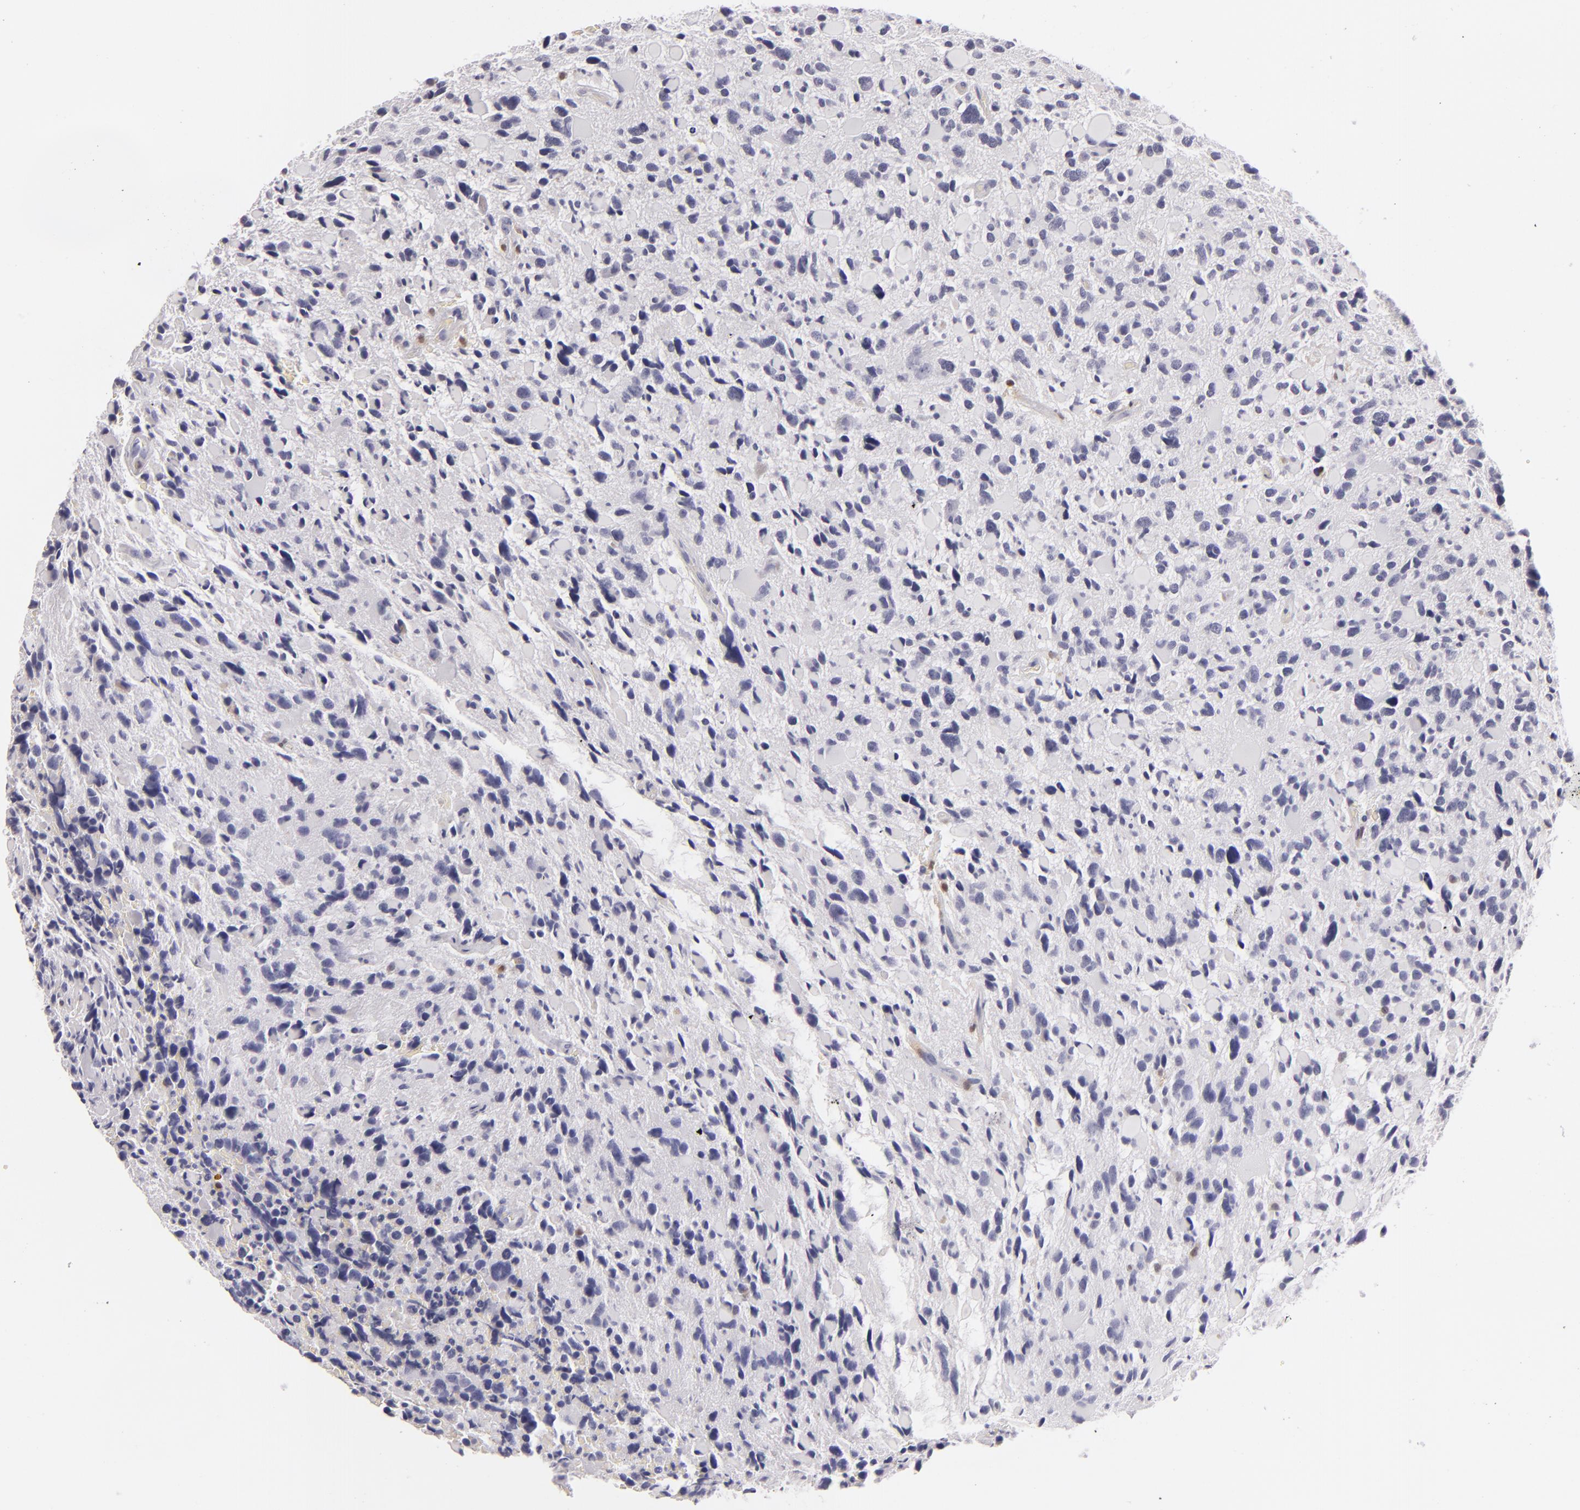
{"staining": {"intensity": "negative", "quantity": "none", "location": "none"}, "tissue": "glioma", "cell_type": "Tumor cells", "image_type": "cancer", "snomed": [{"axis": "morphology", "description": "Glioma, malignant, High grade"}, {"axis": "topography", "description": "Brain"}], "caption": "Immunohistochemistry histopathology image of human malignant high-grade glioma stained for a protein (brown), which demonstrates no positivity in tumor cells. The staining was performed using DAB to visualize the protein expression in brown, while the nuclei were stained in blue with hematoxylin (Magnification: 20x).", "gene": "F13A1", "patient": {"sex": "female", "age": 37}}